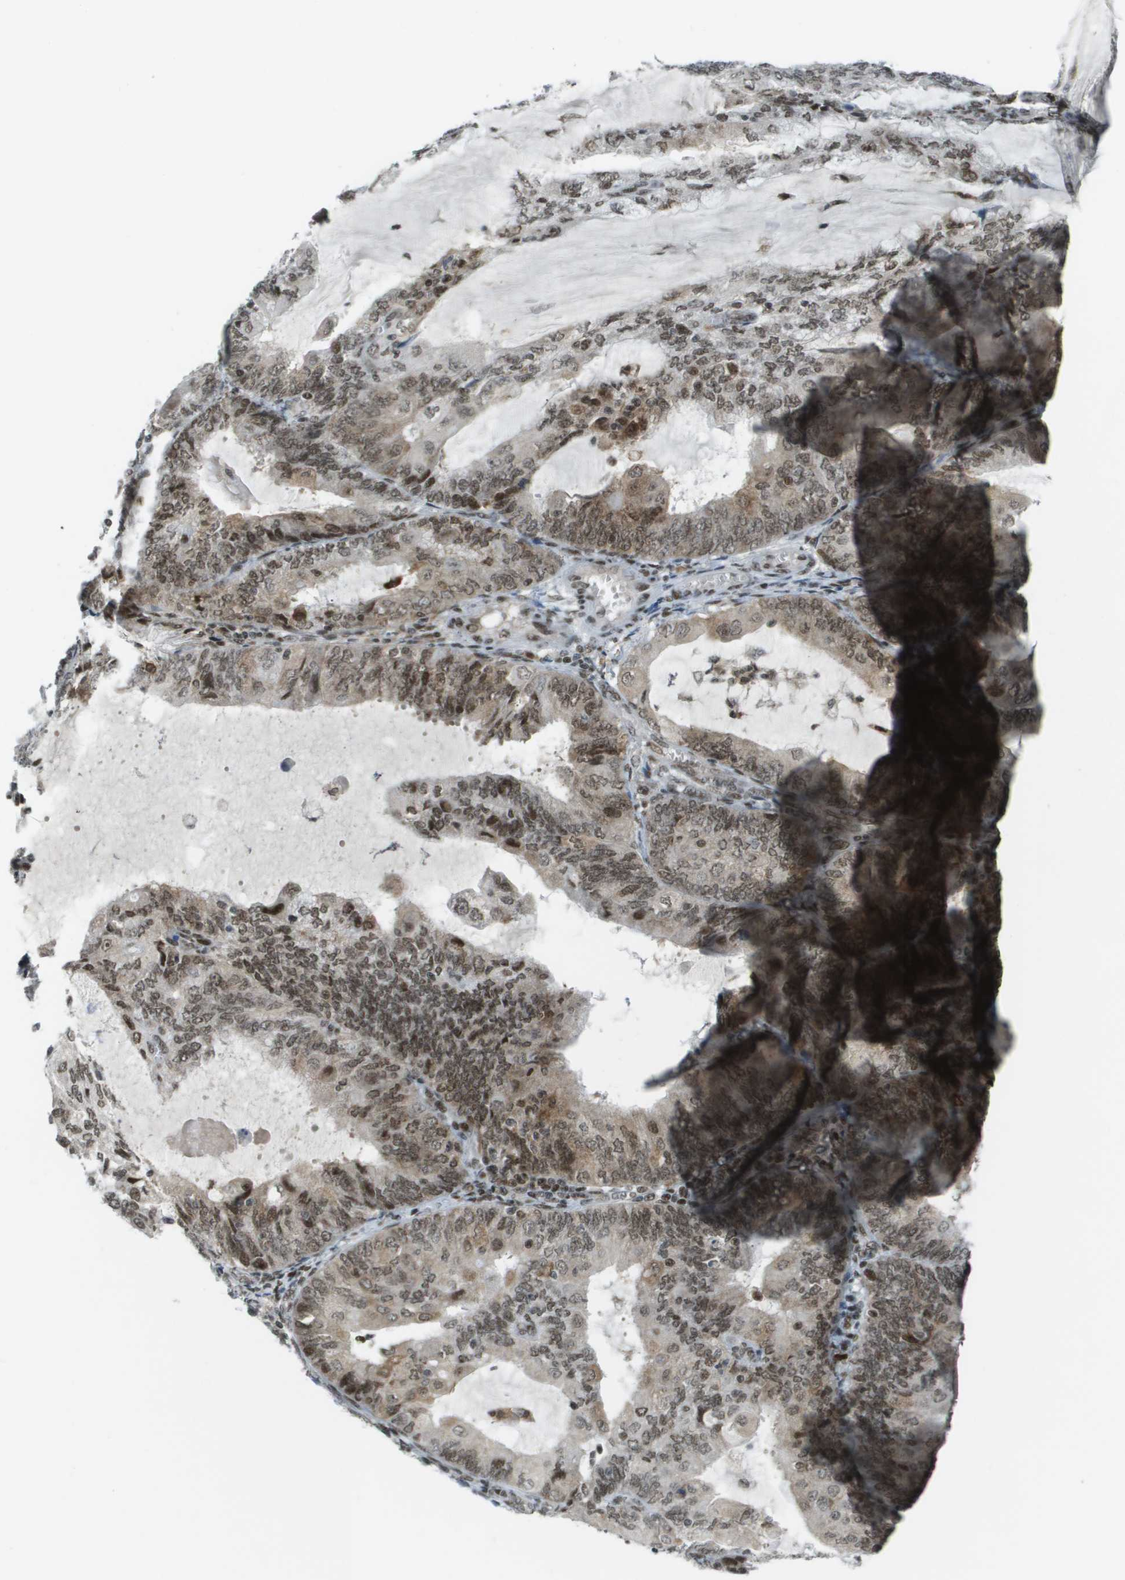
{"staining": {"intensity": "moderate", "quantity": "25%-75%", "location": "nuclear"}, "tissue": "endometrial cancer", "cell_type": "Tumor cells", "image_type": "cancer", "snomed": [{"axis": "morphology", "description": "Adenocarcinoma, NOS"}, {"axis": "topography", "description": "Endometrium"}], "caption": "This histopathology image exhibits immunohistochemistry staining of endometrial cancer, with medium moderate nuclear staining in about 25%-75% of tumor cells.", "gene": "IRF7", "patient": {"sex": "female", "age": 81}}